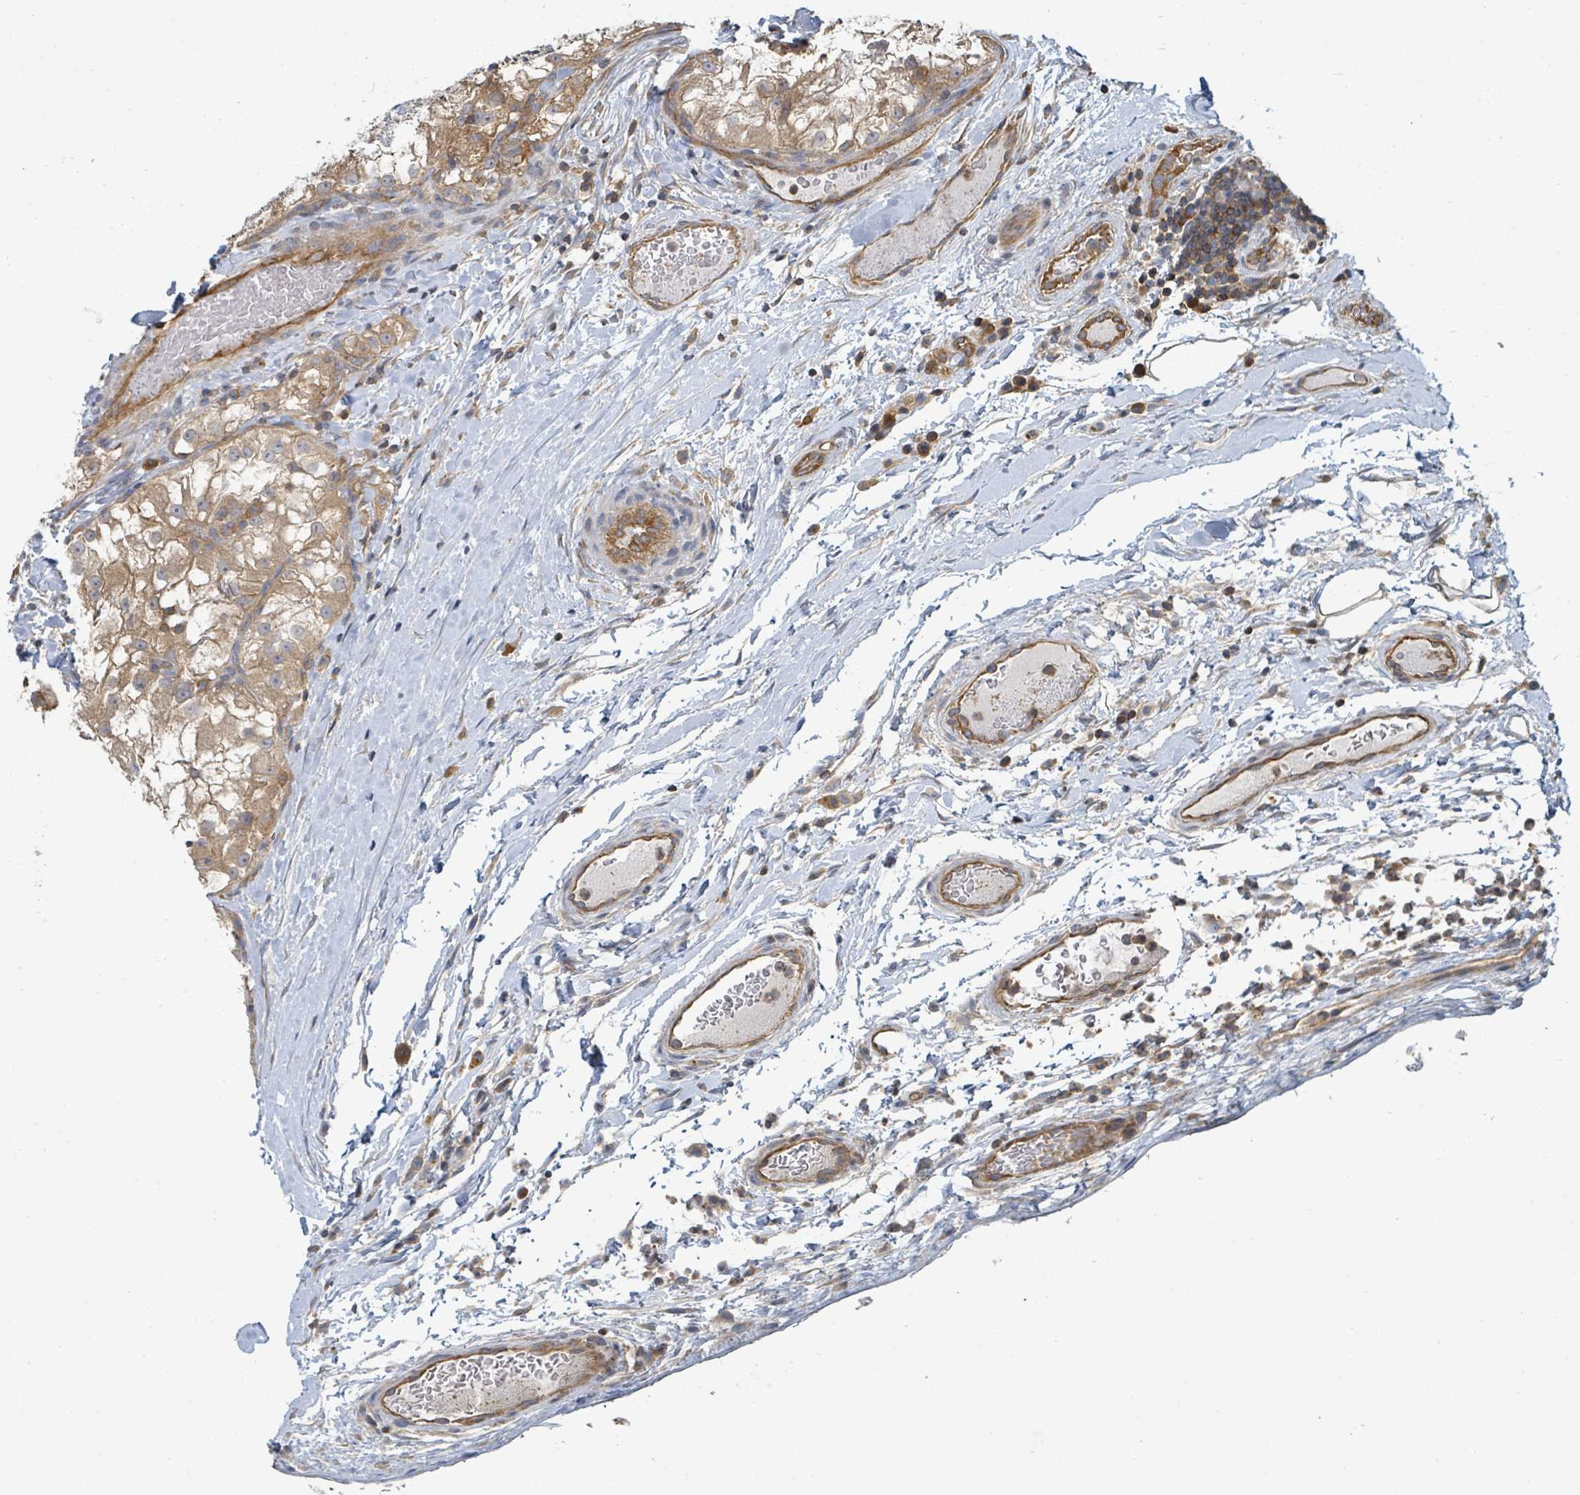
{"staining": {"intensity": "moderate", "quantity": "25%-75%", "location": "cytoplasmic/membranous"}, "tissue": "renal cancer", "cell_type": "Tumor cells", "image_type": "cancer", "snomed": [{"axis": "morphology", "description": "Adenocarcinoma, NOS"}, {"axis": "topography", "description": "Kidney"}], "caption": "This histopathology image displays IHC staining of human adenocarcinoma (renal), with medium moderate cytoplasmic/membranous staining in approximately 25%-75% of tumor cells.", "gene": "BOLA2B", "patient": {"sex": "female", "age": 72}}